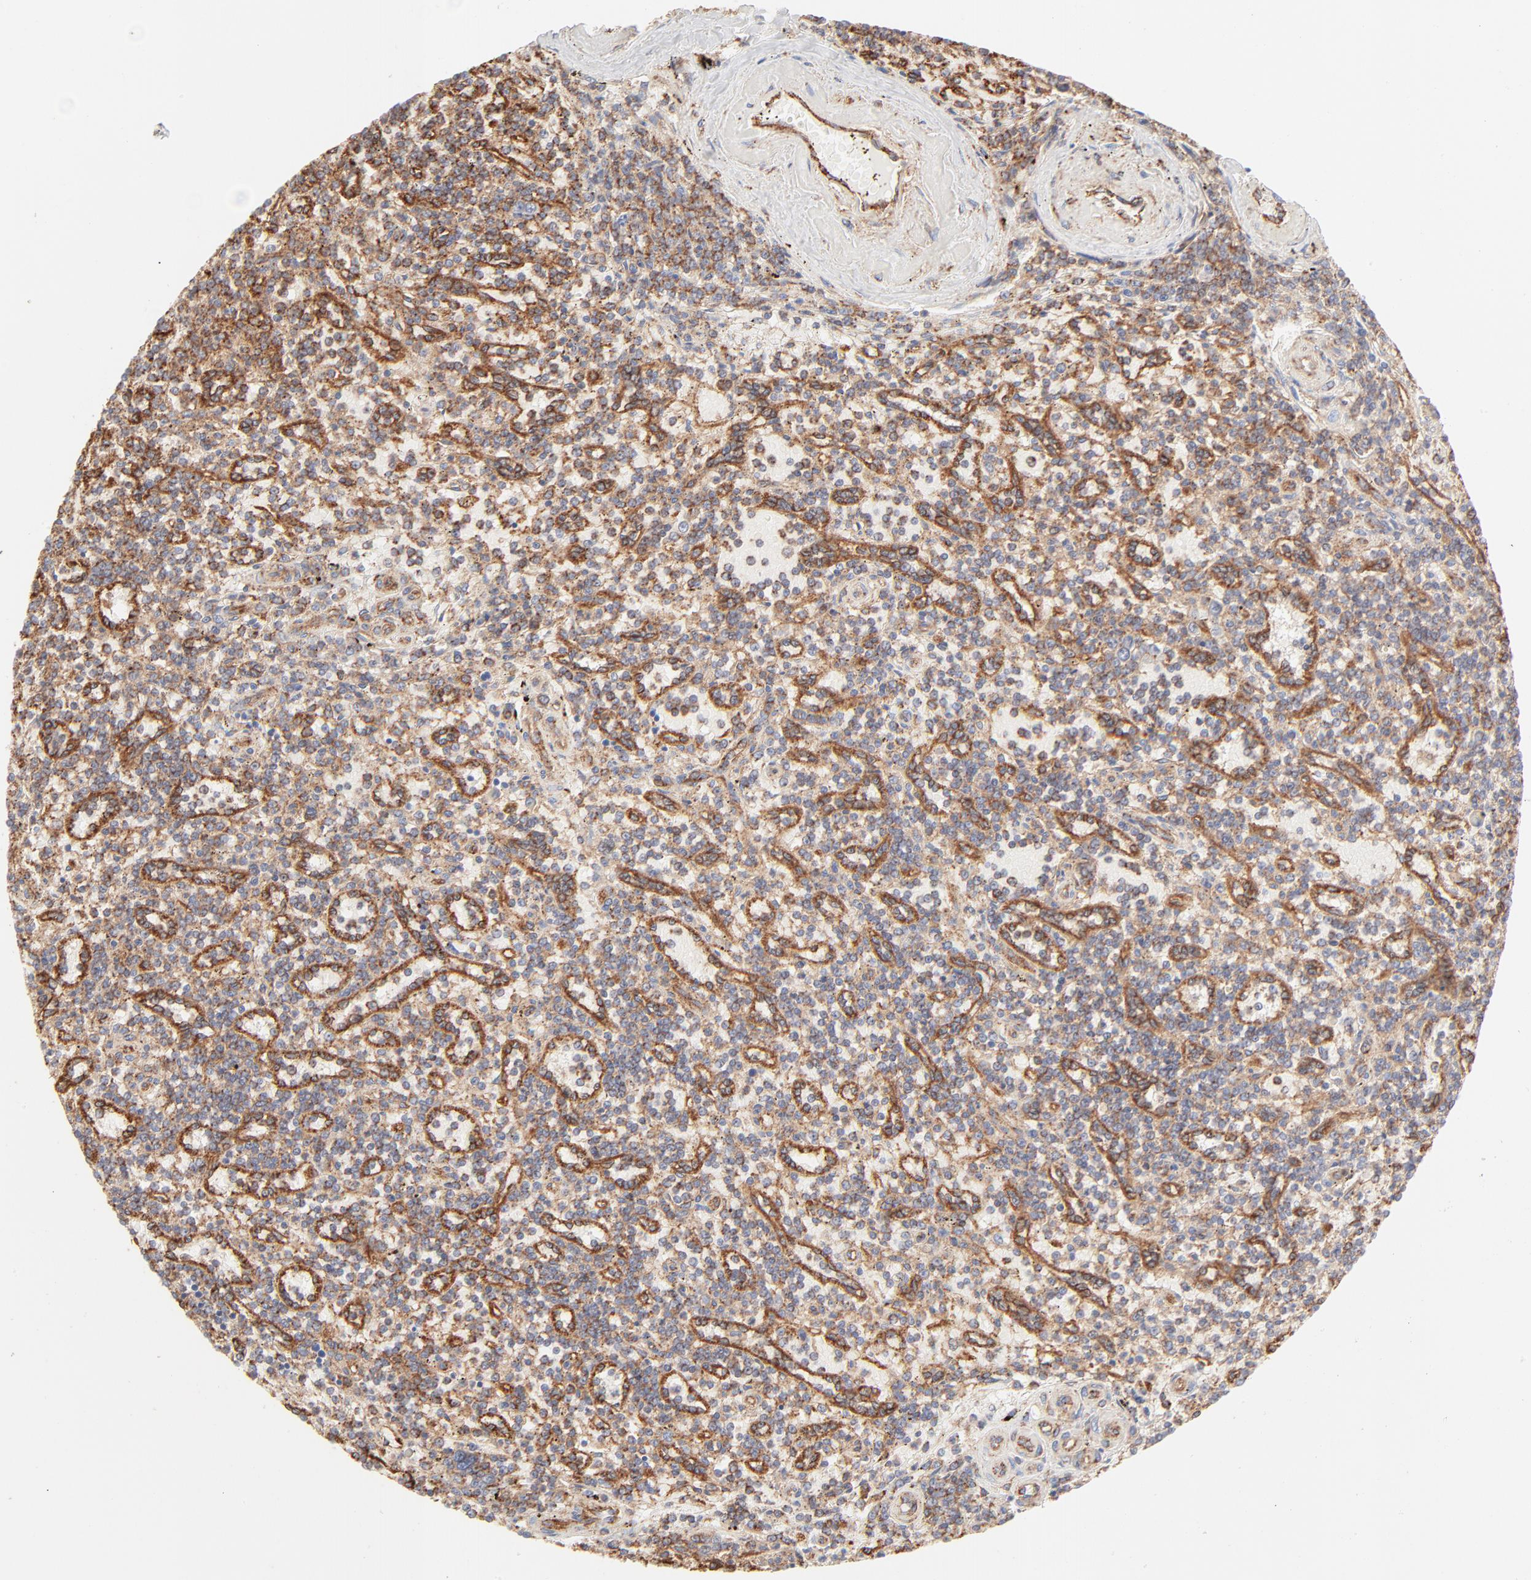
{"staining": {"intensity": "moderate", "quantity": ">75%", "location": "cytoplasmic/membranous"}, "tissue": "lymphoma", "cell_type": "Tumor cells", "image_type": "cancer", "snomed": [{"axis": "morphology", "description": "Malignant lymphoma, non-Hodgkin's type, Low grade"}, {"axis": "topography", "description": "Spleen"}], "caption": "Protein staining of lymphoma tissue demonstrates moderate cytoplasmic/membranous expression in about >75% of tumor cells.", "gene": "CLTB", "patient": {"sex": "male", "age": 73}}